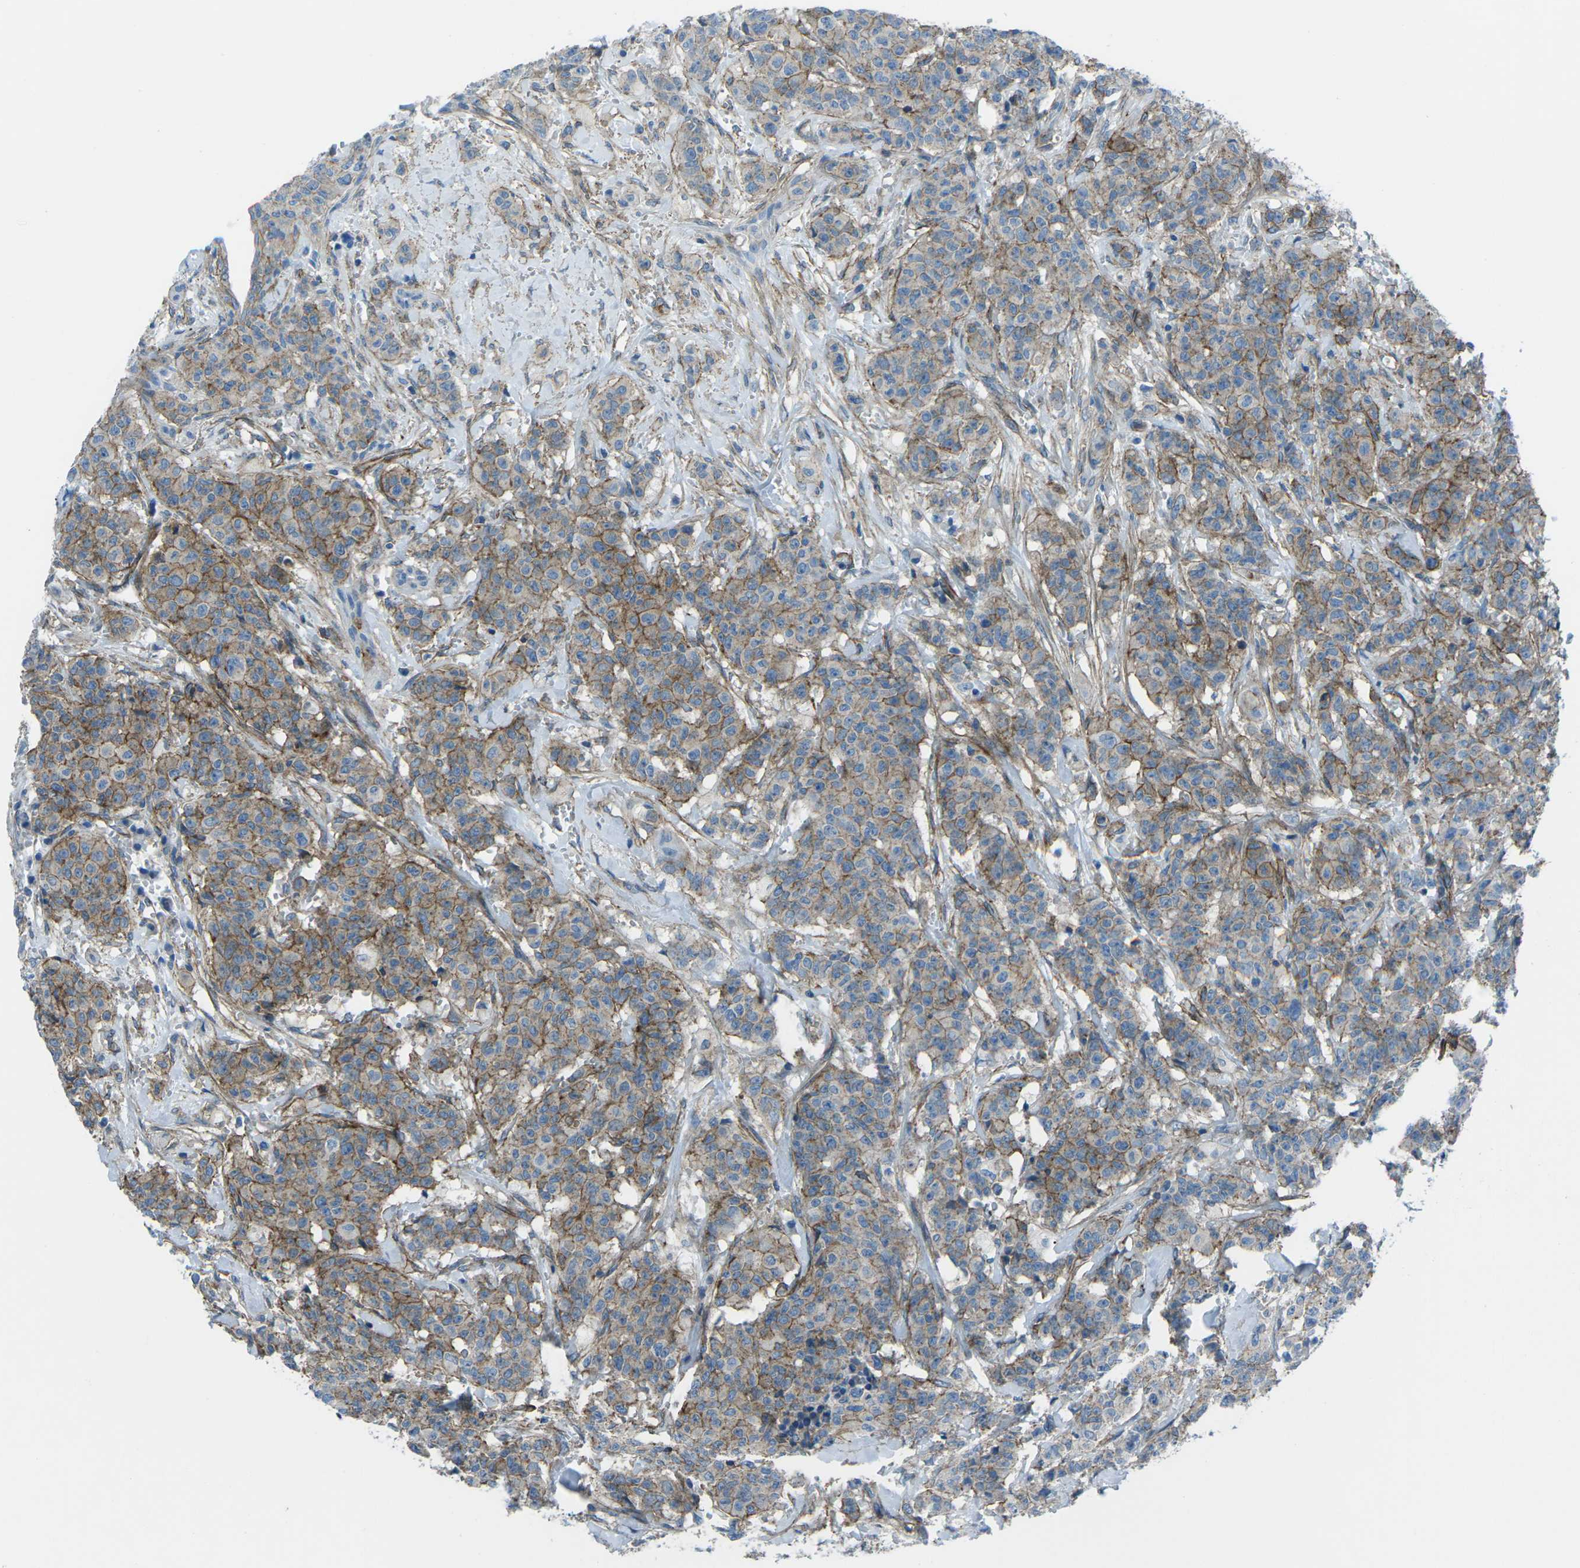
{"staining": {"intensity": "moderate", "quantity": "25%-75%", "location": "cytoplasmic/membranous"}, "tissue": "breast cancer", "cell_type": "Tumor cells", "image_type": "cancer", "snomed": [{"axis": "morphology", "description": "Normal tissue, NOS"}, {"axis": "morphology", "description": "Duct carcinoma"}, {"axis": "topography", "description": "Breast"}], "caption": "Infiltrating ductal carcinoma (breast) stained with DAB IHC displays medium levels of moderate cytoplasmic/membranous expression in about 25%-75% of tumor cells.", "gene": "UTRN", "patient": {"sex": "female", "age": 40}}